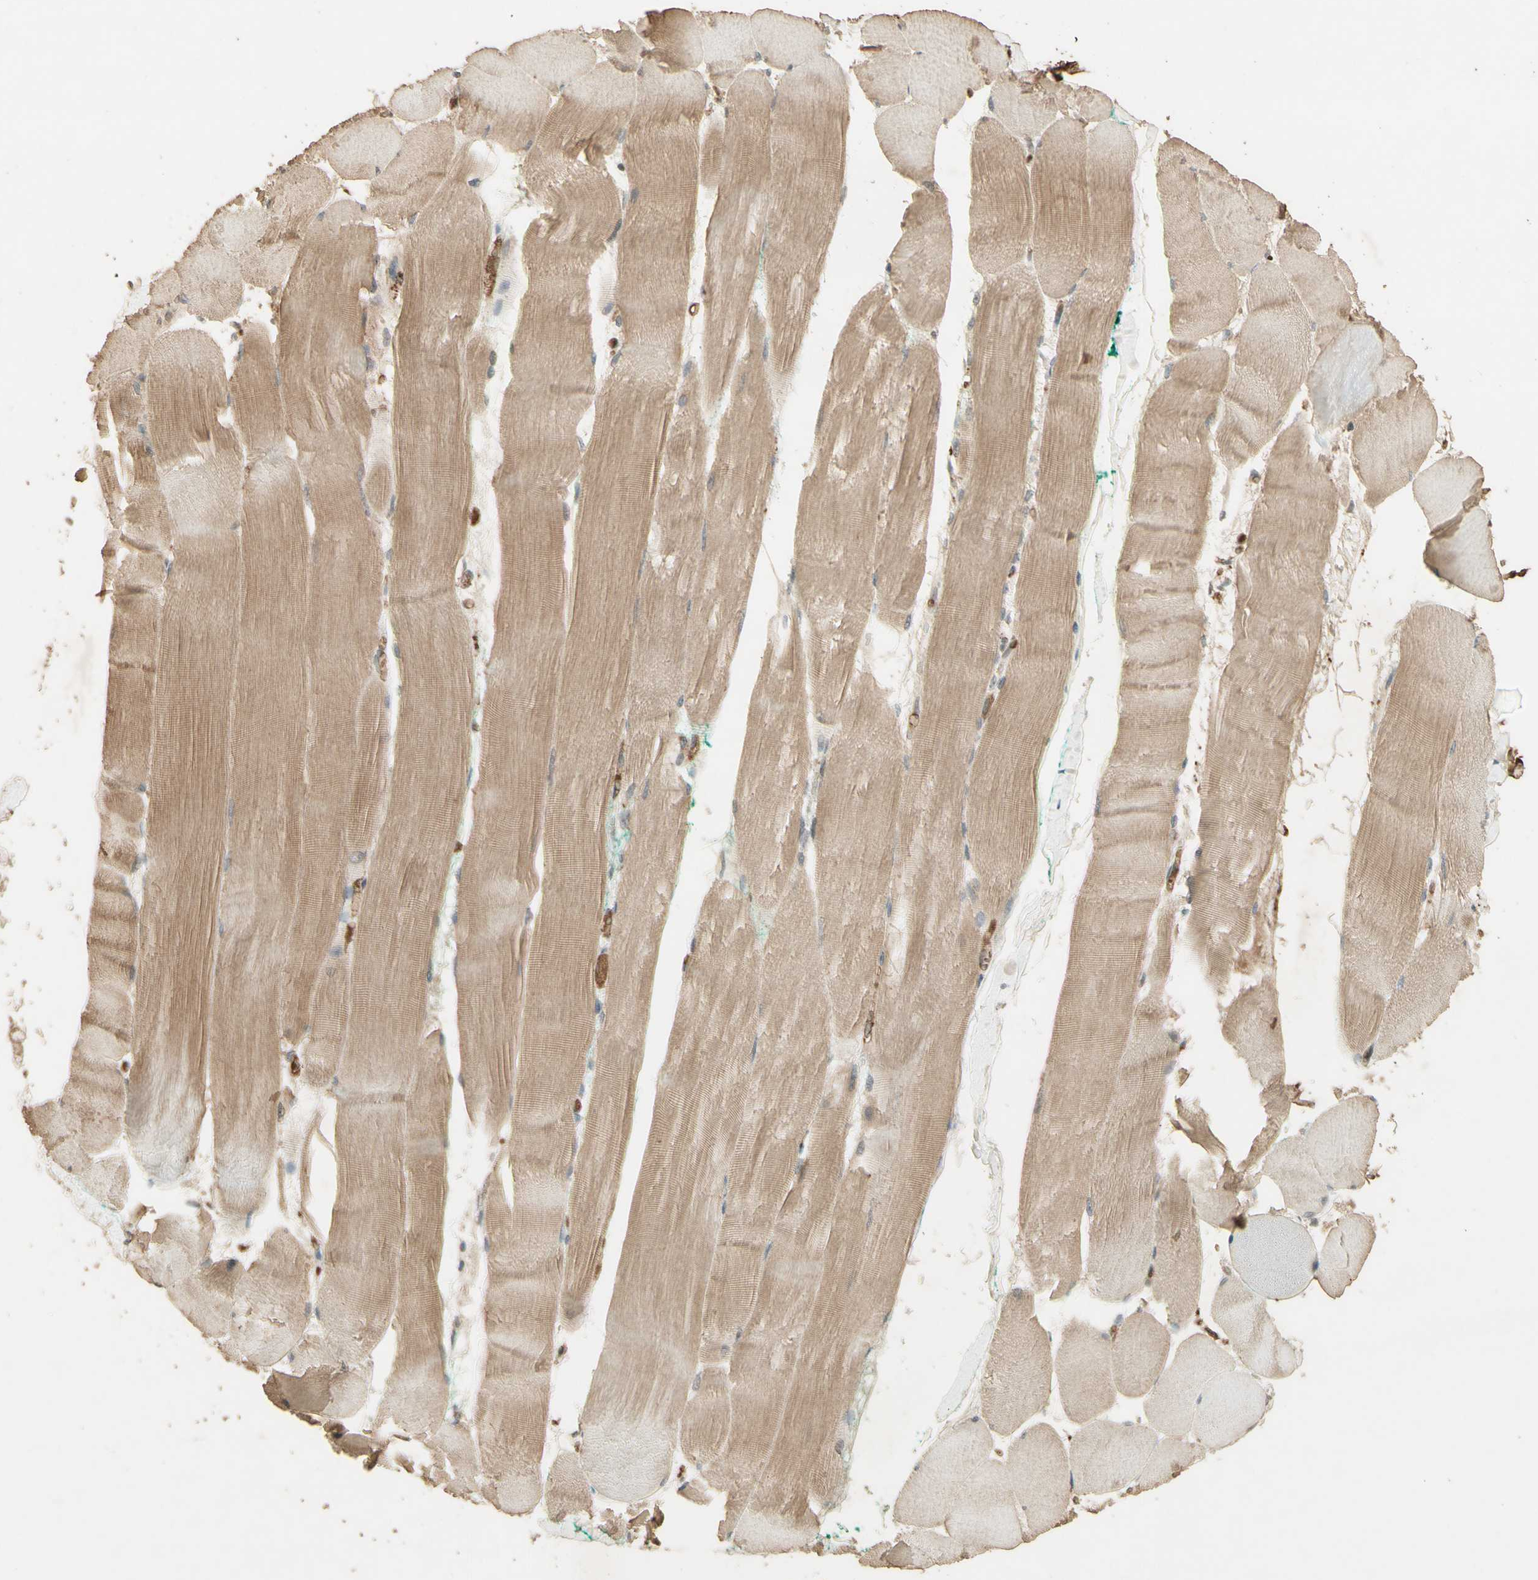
{"staining": {"intensity": "moderate", "quantity": ">75%", "location": "cytoplasmic/membranous"}, "tissue": "skeletal muscle", "cell_type": "Myocytes", "image_type": "normal", "snomed": [{"axis": "morphology", "description": "Normal tissue, NOS"}, {"axis": "morphology", "description": "Squamous cell carcinoma, NOS"}, {"axis": "topography", "description": "Skeletal muscle"}], "caption": "Protein staining exhibits moderate cytoplasmic/membranous staining in about >75% of myocytes in unremarkable skeletal muscle.", "gene": "SMAD9", "patient": {"sex": "male", "age": 51}}